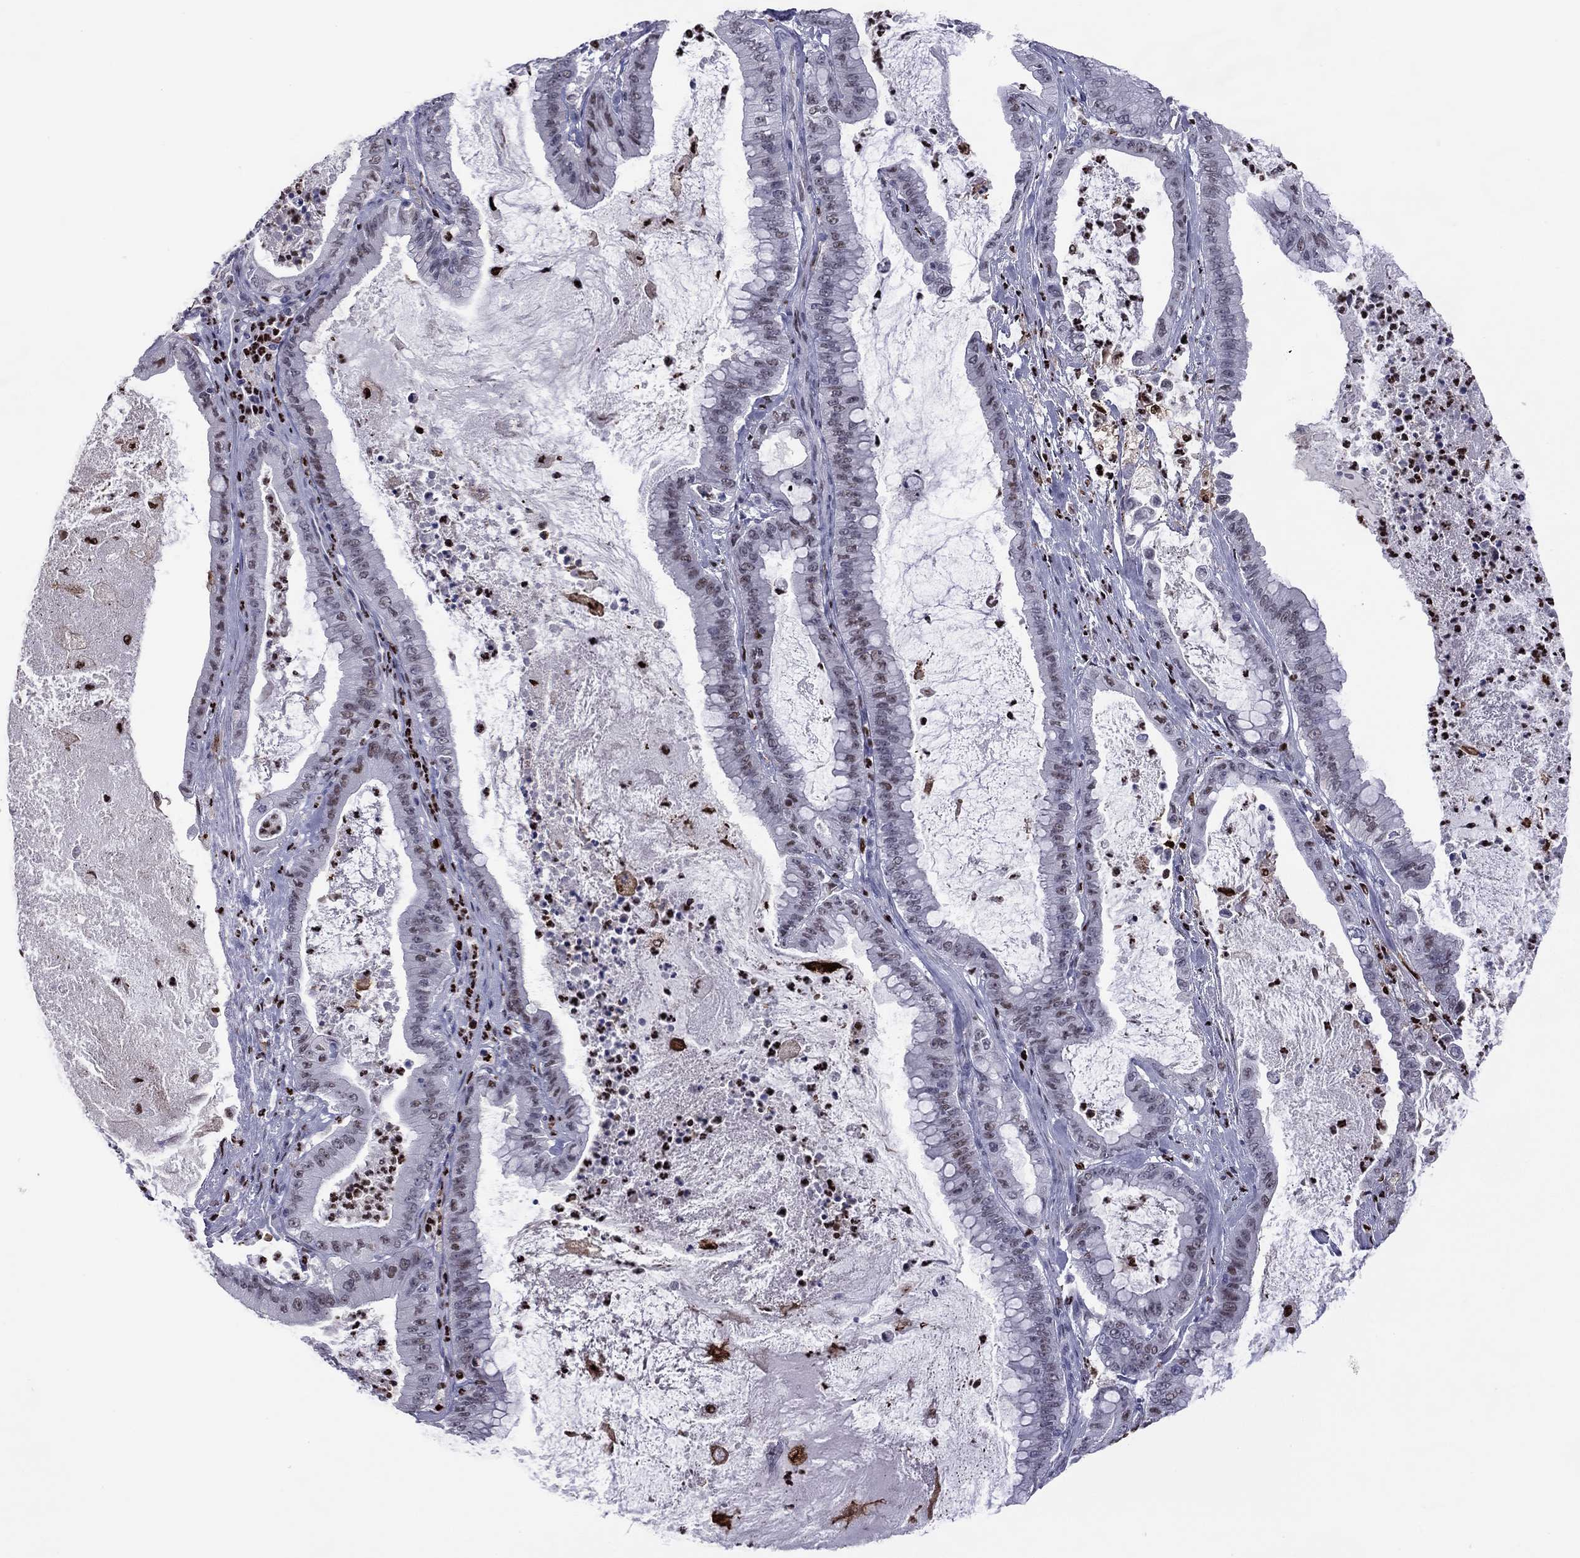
{"staining": {"intensity": "negative", "quantity": "none", "location": "none"}, "tissue": "pancreatic cancer", "cell_type": "Tumor cells", "image_type": "cancer", "snomed": [{"axis": "morphology", "description": "Adenocarcinoma, NOS"}, {"axis": "topography", "description": "Pancreas"}], "caption": "Micrograph shows no significant protein positivity in tumor cells of pancreatic adenocarcinoma.", "gene": "PCGF3", "patient": {"sex": "male", "age": 71}}